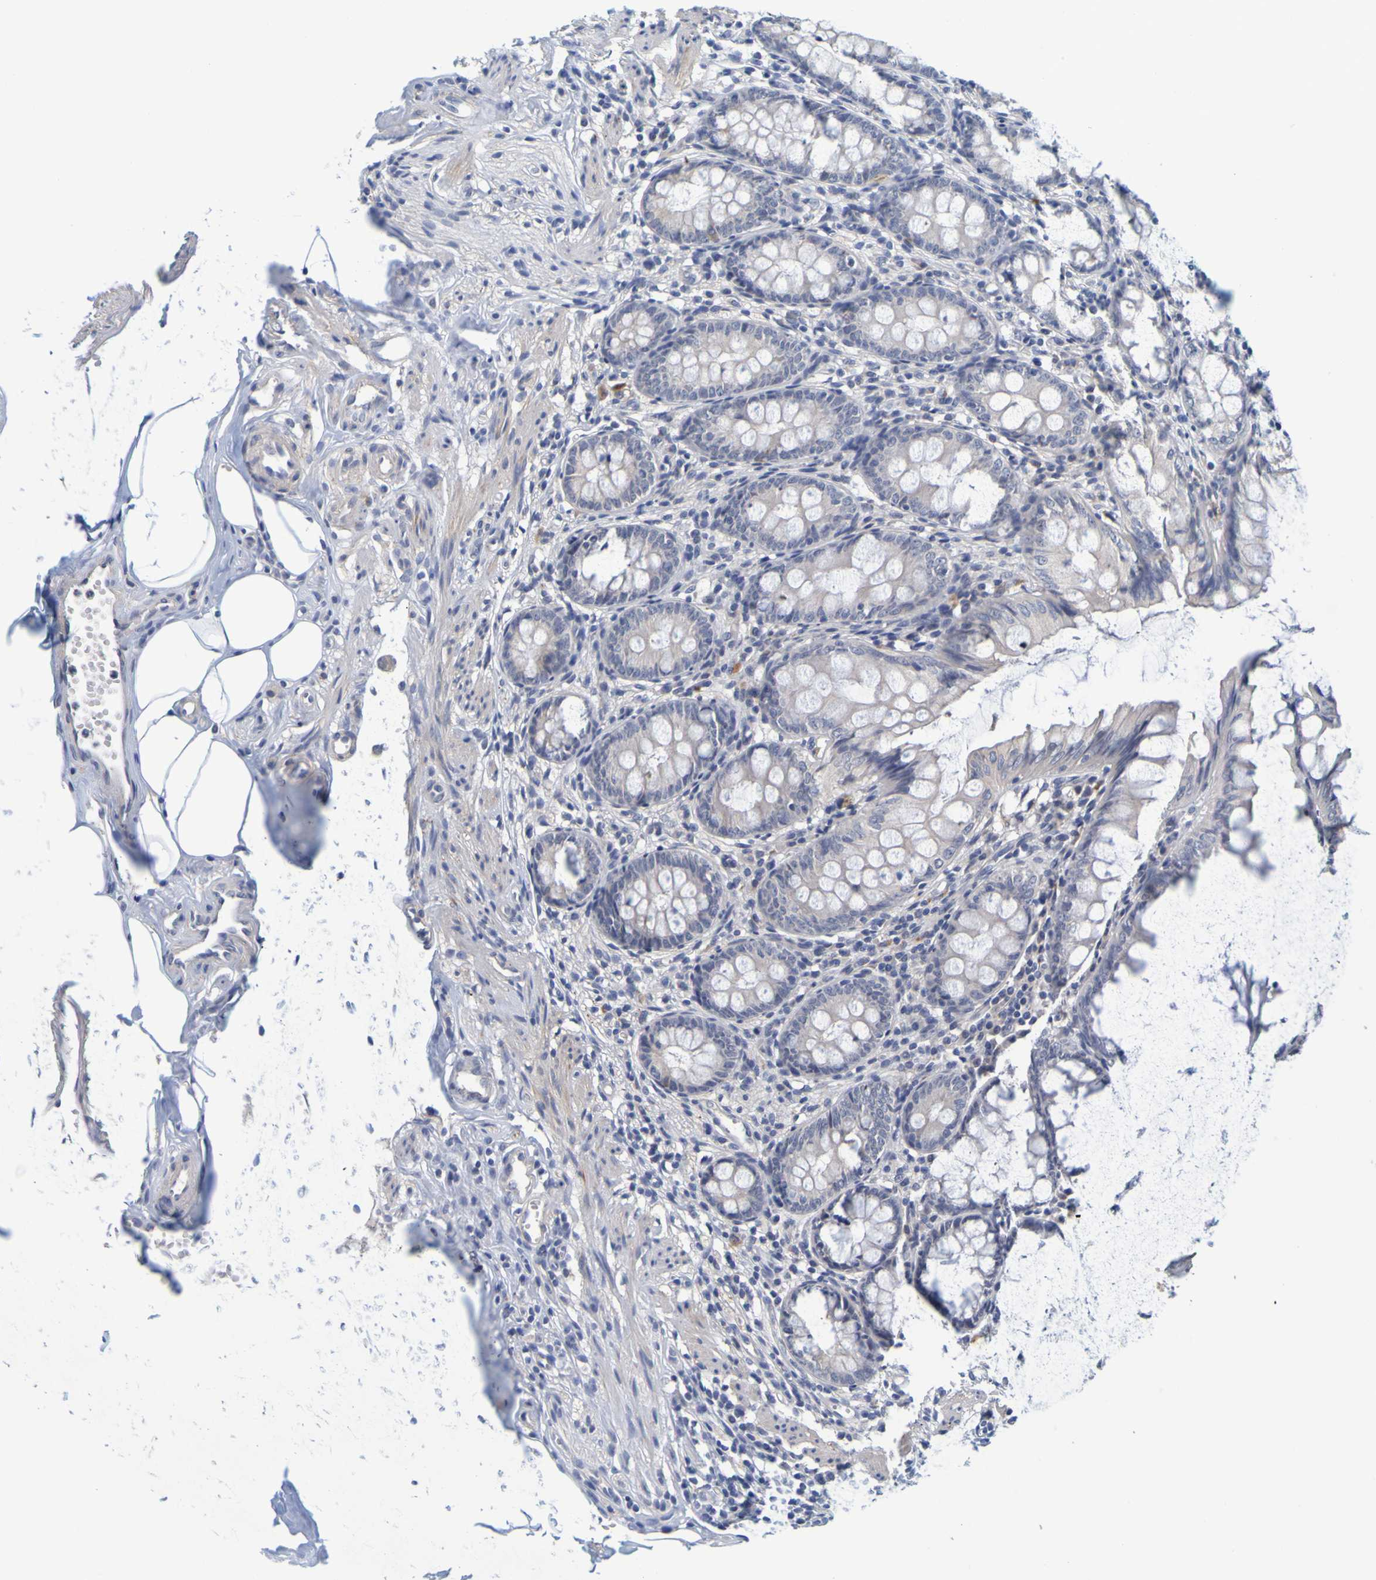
{"staining": {"intensity": "negative", "quantity": "none", "location": "none"}, "tissue": "appendix", "cell_type": "Glandular cells", "image_type": "normal", "snomed": [{"axis": "morphology", "description": "Normal tissue, NOS"}, {"axis": "topography", "description": "Appendix"}], "caption": "Unremarkable appendix was stained to show a protein in brown. There is no significant expression in glandular cells.", "gene": "ENDOU", "patient": {"sex": "female", "age": 77}}